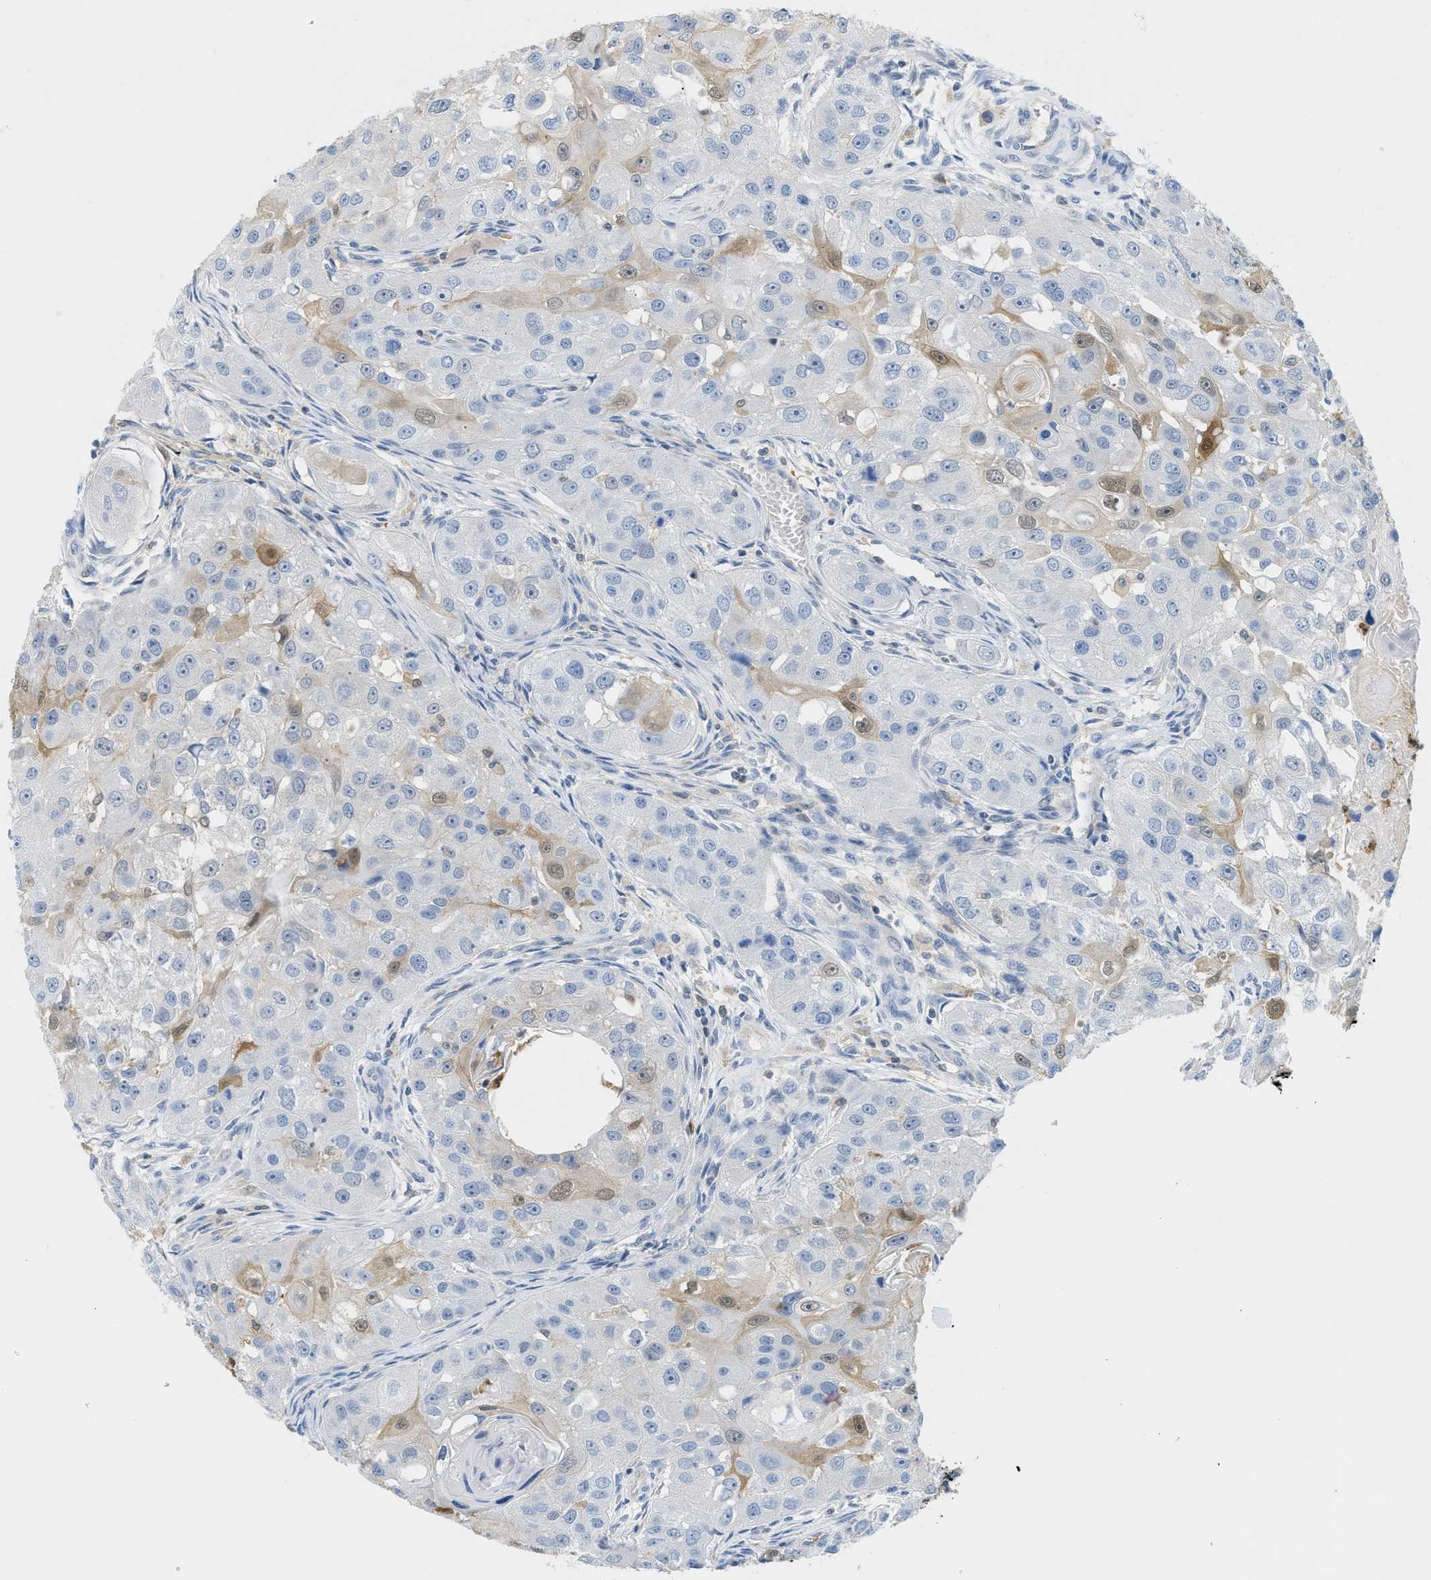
{"staining": {"intensity": "moderate", "quantity": "<25%", "location": "cytoplasmic/membranous,nuclear"}, "tissue": "head and neck cancer", "cell_type": "Tumor cells", "image_type": "cancer", "snomed": [{"axis": "morphology", "description": "Normal tissue, NOS"}, {"axis": "morphology", "description": "Squamous cell carcinoma, NOS"}, {"axis": "topography", "description": "Skeletal muscle"}, {"axis": "topography", "description": "Head-Neck"}], "caption": "Immunohistochemical staining of head and neck squamous cell carcinoma demonstrates low levels of moderate cytoplasmic/membranous and nuclear staining in approximately <25% of tumor cells.", "gene": "SERPINB1", "patient": {"sex": "male", "age": 51}}